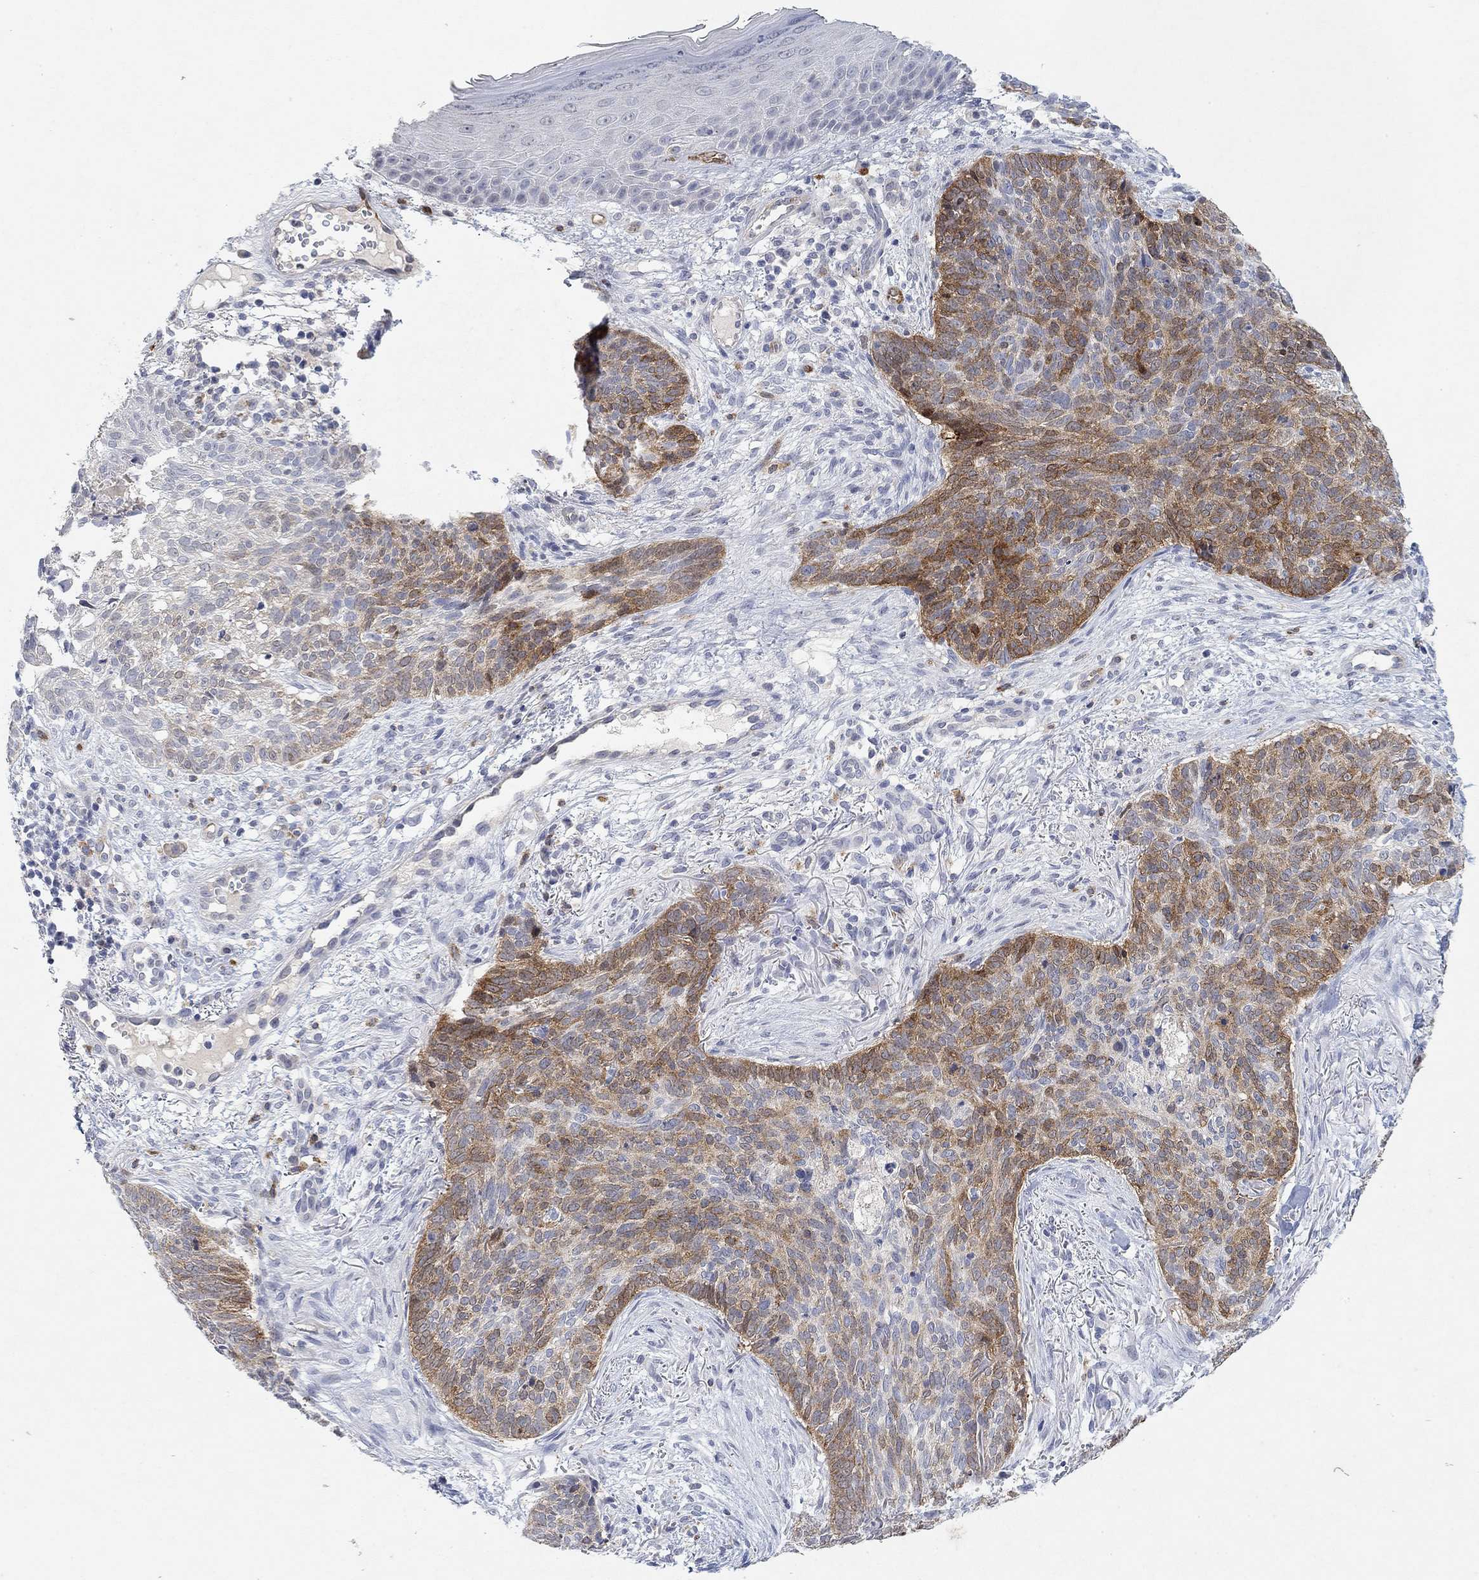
{"staining": {"intensity": "moderate", "quantity": "25%-75%", "location": "cytoplasmic/membranous"}, "tissue": "skin cancer", "cell_type": "Tumor cells", "image_type": "cancer", "snomed": [{"axis": "morphology", "description": "Basal cell carcinoma"}, {"axis": "topography", "description": "Skin"}], "caption": "Immunohistochemistry (IHC) staining of skin cancer, which reveals medium levels of moderate cytoplasmic/membranous positivity in approximately 25%-75% of tumor cells indicating moderate cytoplasmic/membranous protein staining. The staining was performed using DAB (3,3'-diaminobenzidine) (brown) for protein detection and nuclei were counterstained in hematoxylin (blue).", "gene": "VAT1L", "patient": {"sex": "male", "age": 64}}